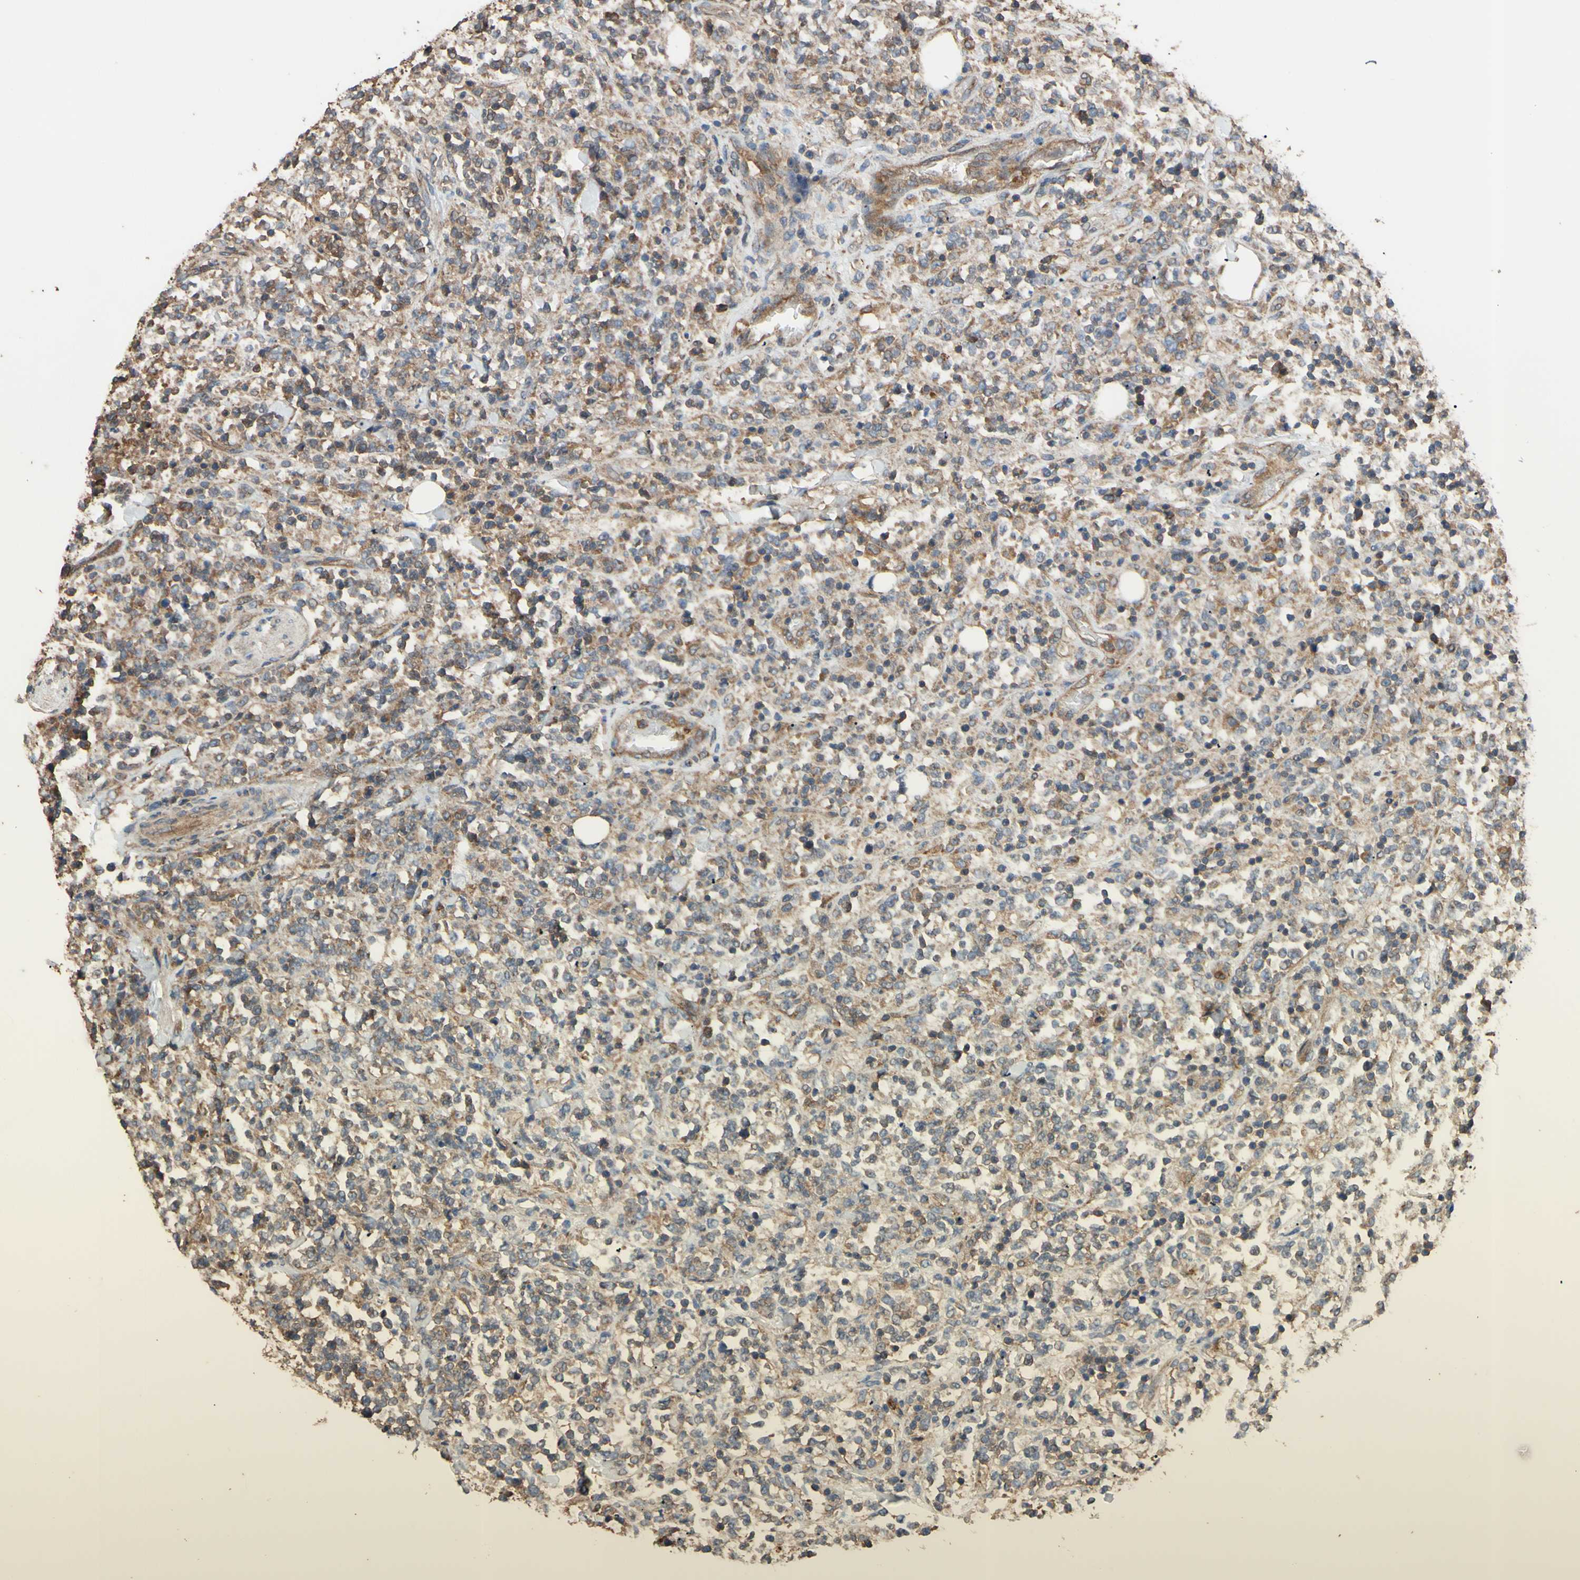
{"staining": {"intensity": "weak", "quantity": ">75%", "location": "cytoplasmic/membranous"}, "tissue": "lymphoma", "cell_type": "Tumor cells", "image_type": "cancer", "snomed": [{"axis": "morphology", "description": "Malignant lymphoma, non-Hodgkin's type, High grade"}, {"axis": "topography", "description": "Soft tissue"}], "caption": "The photomicrograph shows staining of lymphoma, revealing weak cytoplasmic/membranous protein expression (brown color) within tumor cells.", "gene": "CTTN", "patient": {"sex": "male", "age": 18}}